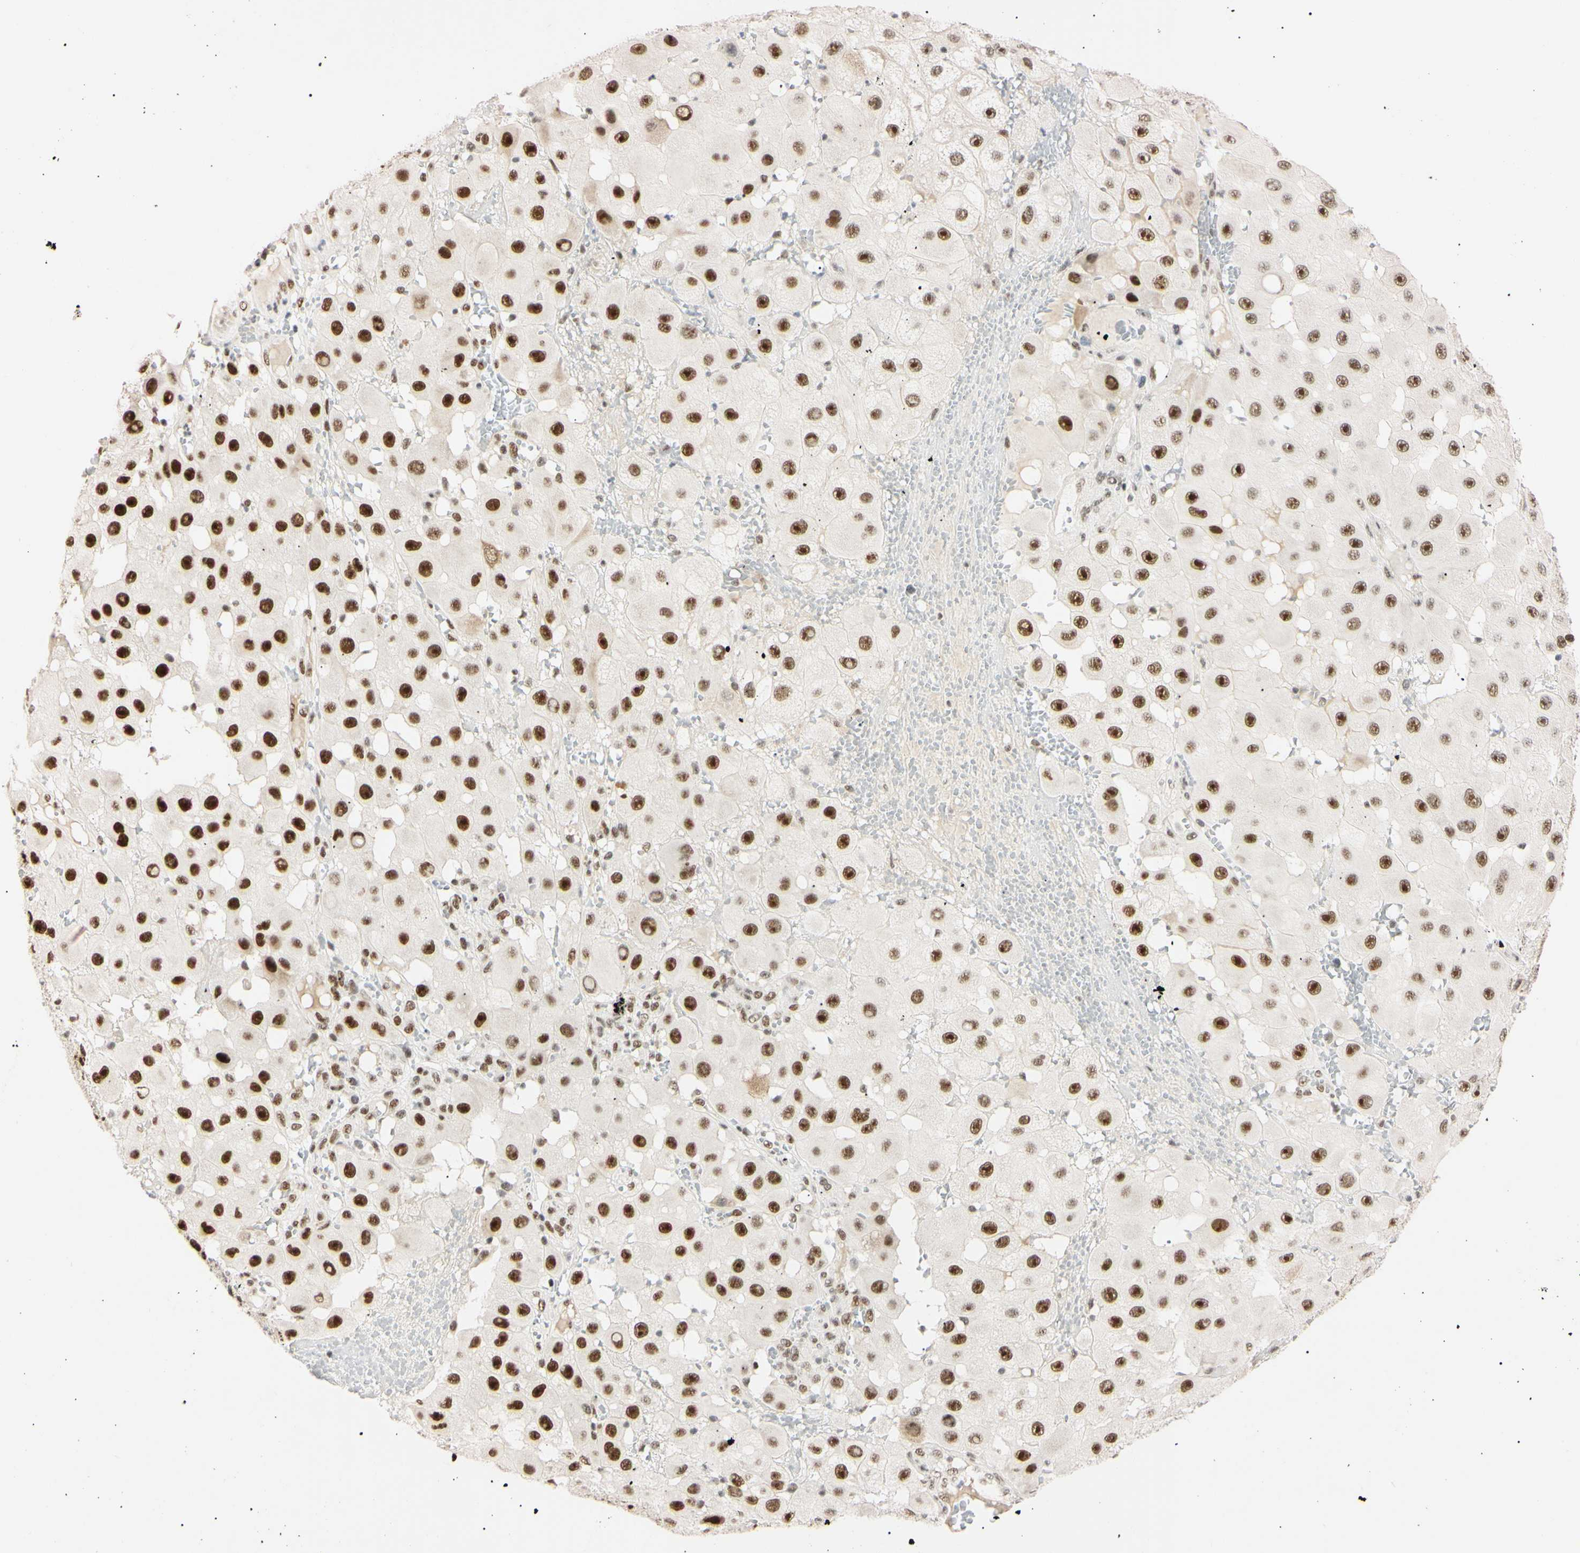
{"staining": {"intensity": "strong", "quantity": ">75%", "location": "nuclear"}, "tissue": "melanoma", "cell_type": "Tumor cells", "image_type": "cancer", "snomed": [{"axis": "morphology", "description": "Malignant melanoma, NOS"}, {"axis": "topography", "description": "Skin"}], "caption": "Human melanoma stained for a protein (brown) displays strong nuclear positive staining in approximately >75% of tumor cells.", "gene": "ZNF134", "patient": {"sex": "female", "age": 81}}